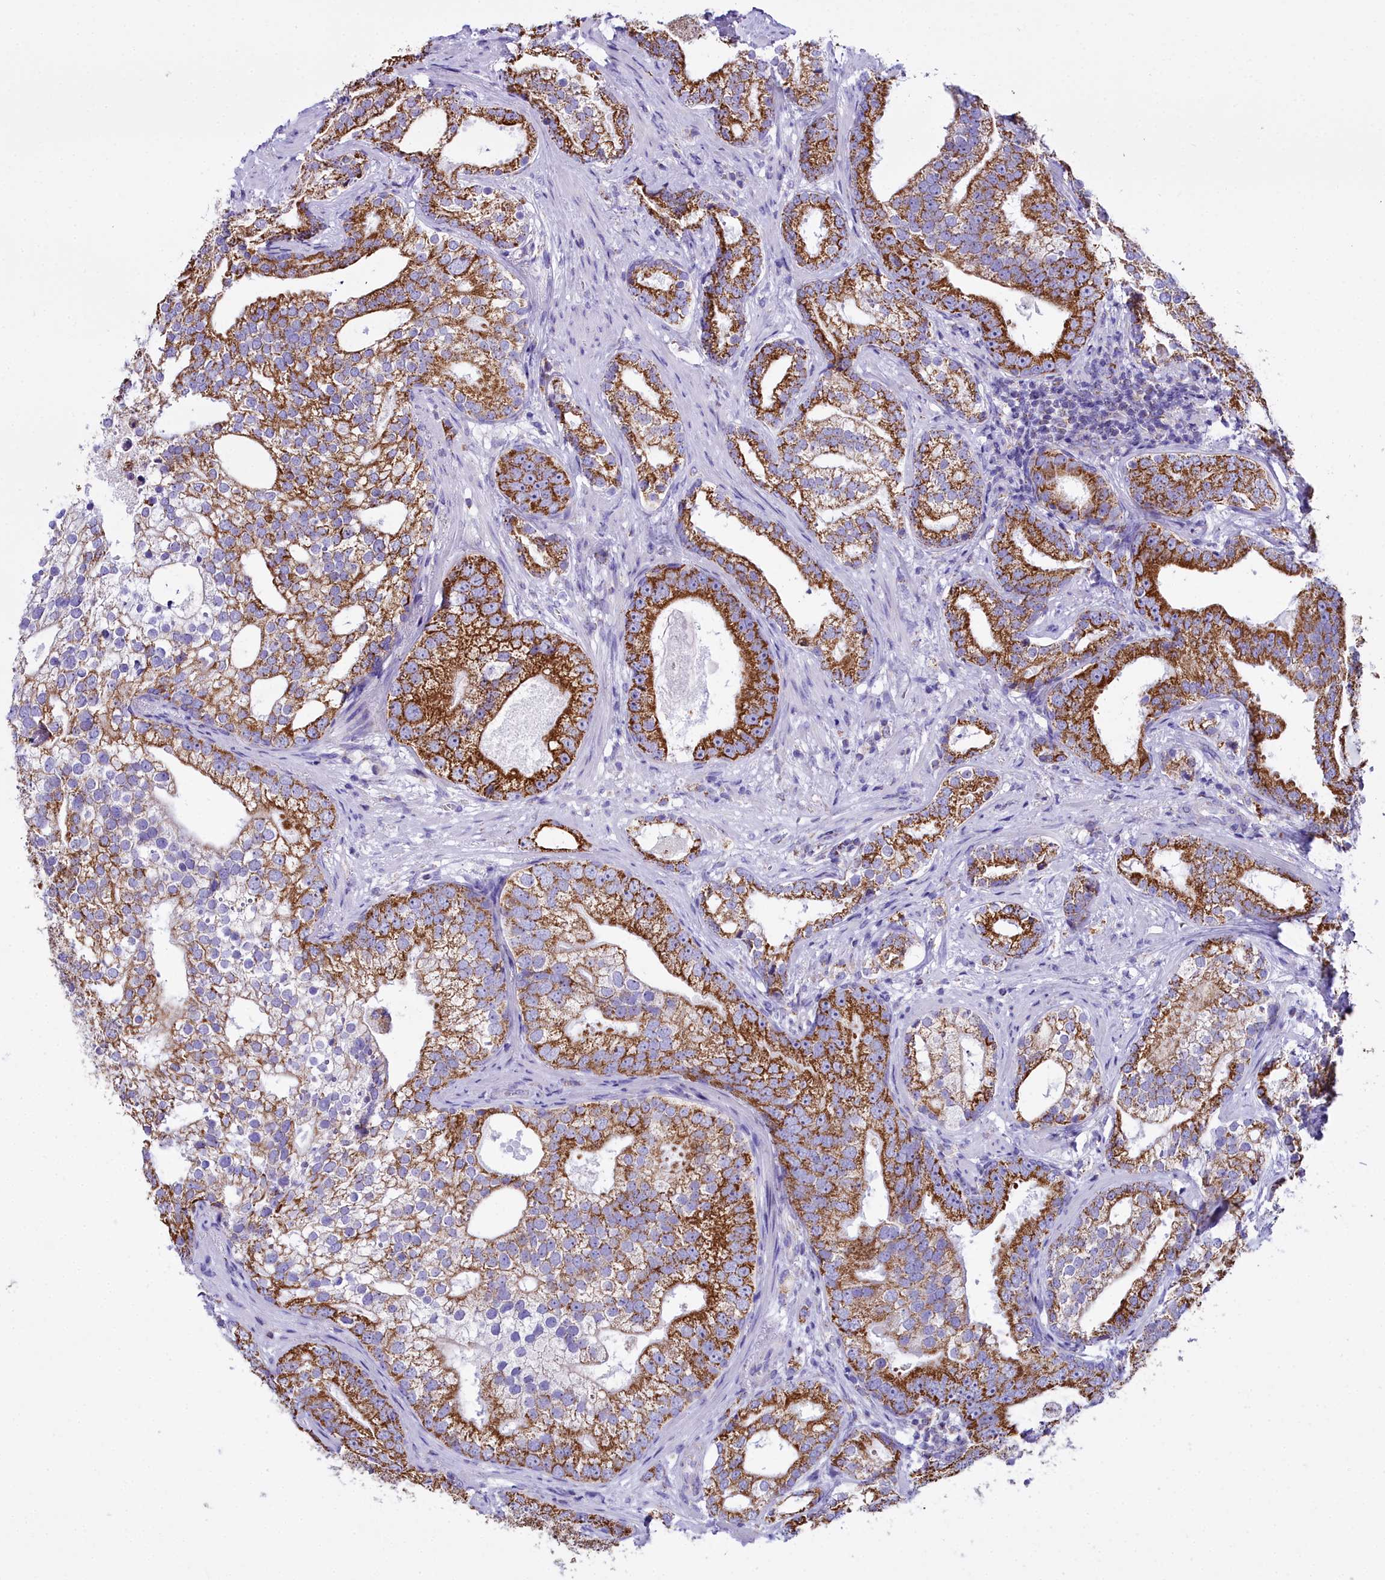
{"staining": {"intensity": "strong", "quantity": ">75%", "location": "cytoplasmic/membranous"}, "tissue": "prostate cancer", "cell_type": "Tumor cells", "image_type": "cancer", "snomed": [{"axis": "morphology", "description": "Adenocarcinoma, High grade"}, {"axis": "topography", "description": "Prostate"}], "caption": "Immunohistochemistry (IHC) (DAB (3,3'-diaminobenzidine)) staining of high-grade adenocarcinoma (prostate) displays strong cytoplasmic/membranous protein expression in approximately >75% of tumor cells. The protein is stained brown, and the nuclei are stained in blue (DAB (3,3'-diaminobenzidine) IHC with brightfield microscopy, high magnification).", "gene": "WDFY3", "patient": {"sex": "male", "age": 75}}